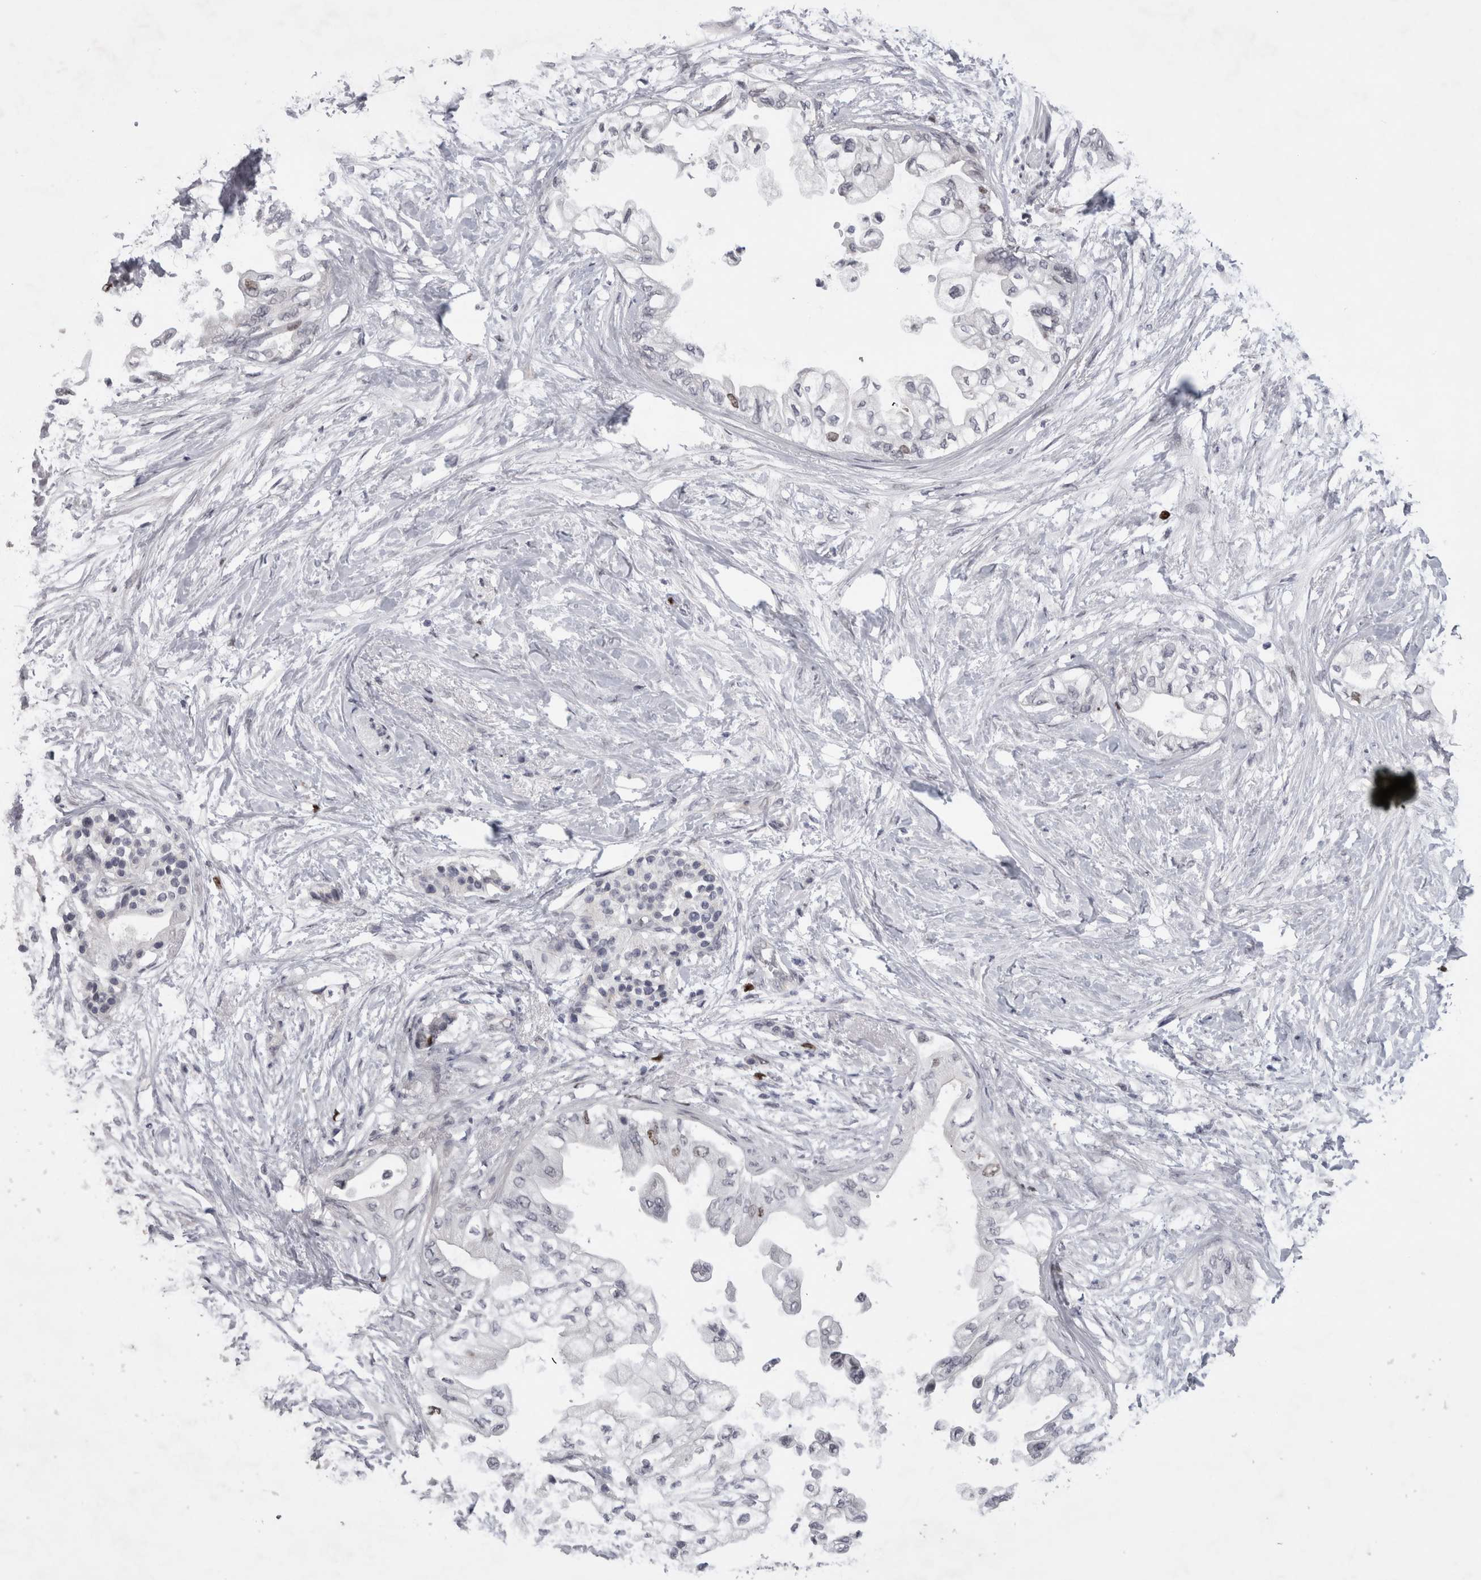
{"staining": {"intensity": "negative", "quantity": "none", "location": "none"}, "tissue": "pancreatic cancer", "cell_type": "Tumor cells", "image_type": "cancer", "snomed": [{"axis": "morphology", "description": "Normal tissue, NOS"}, {"axis": "morphology", "description": "Adenocarcinoma, NOS"}, {"axis": "topography", "description": "Pancreas"}, {"axis": "topography", "description": "Duodenum"}], "caption": "A photomicrograph of human adenocarcinoma (pancreatic) is negative for staining in tumor cells. (IHC, brightfield microscopy, high magnification).", "gene": "KIF18B", "patient": {"sex": "female", "age": 60}}